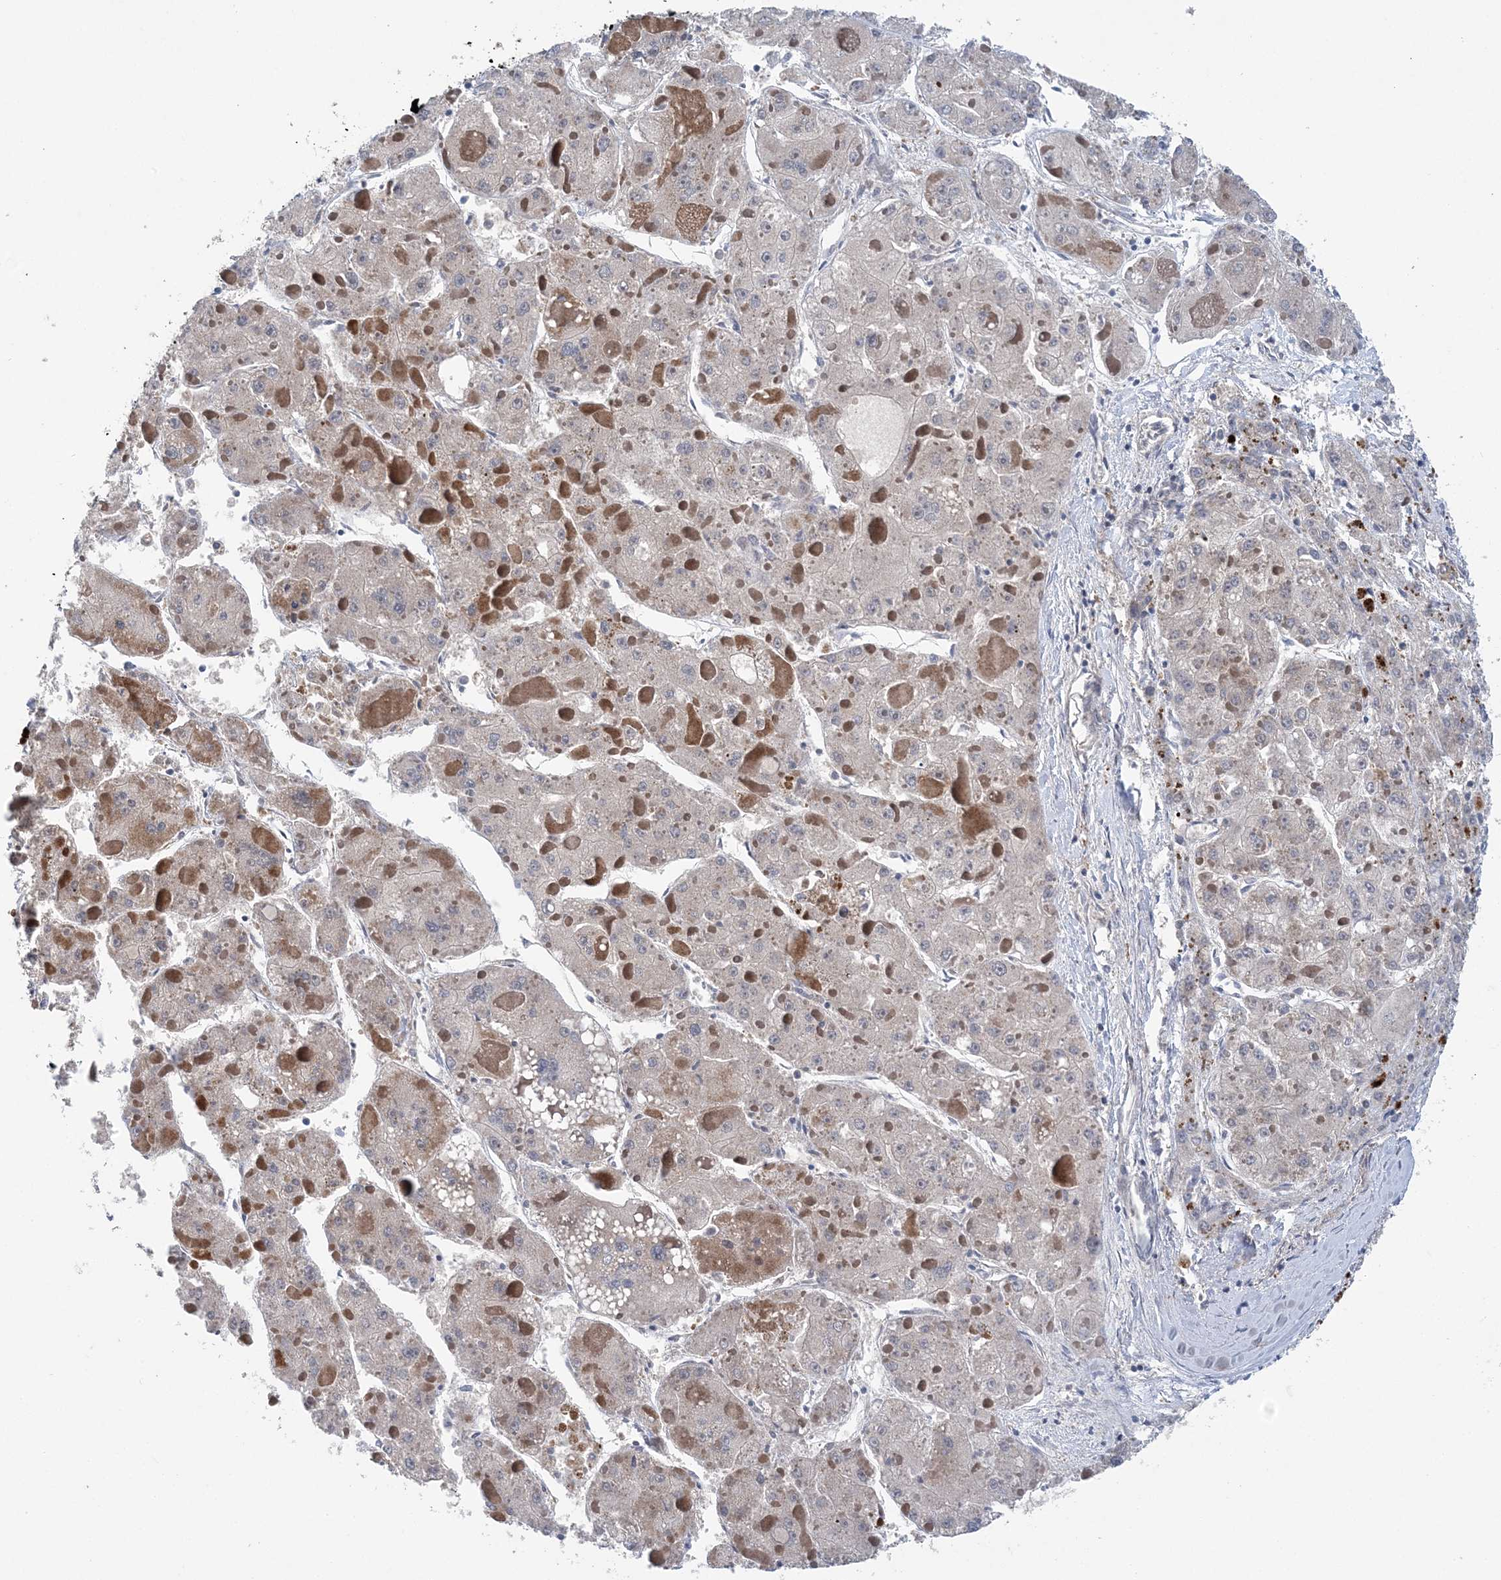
{"staining": {"intensity": "weak", "quantity": "<25%", "location": "cytoplasmic/membranous"}, "tissue": "liver cancer", "cell_type": "Tumor cells", "image_type": "cancer", "snomed": [{"axis": "morphology", "description": "Carcinoma, Hepatocellular, NOS"}, {"axis": "topography", "description": "Liver"}], "caption": "Tumor cells show no significant protein expression in liver cancer (hepatocellular carcinoma). Brightfield microscopy of immunohistochemistry (IHC) stained with DAB (3,3'-diaminobenzidine) (brown) and hematoxylin (blue), captured at high magnification.", "gene": "COPE", "patient": {"sex": "female", "age": 73}}